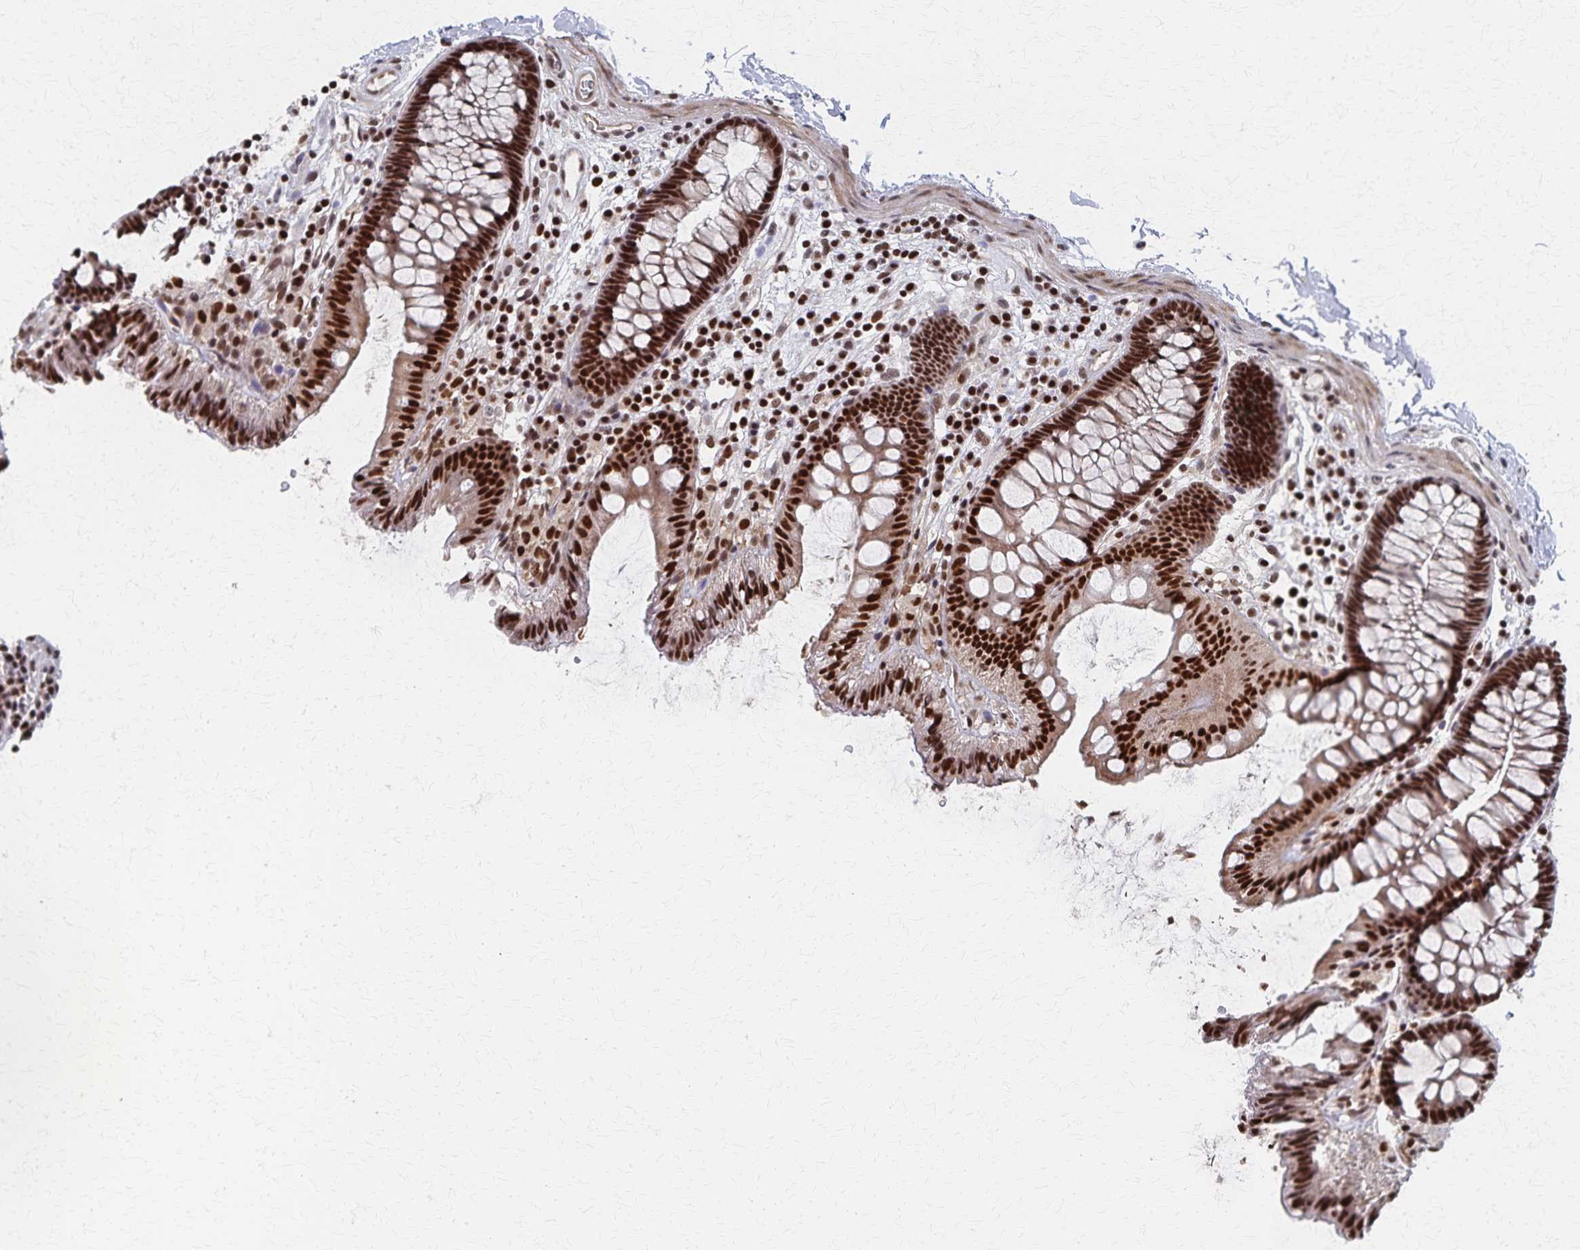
{"staining": {"intensity": "moderate", "quantity": ">75%", "location": "nuclear"}, "tissue": "colon", "cell_type": "Endothelial cells", "image_type": "normal", "snomed": [{"axis": "morphology", "description": "Normal tissue, NOS"}, {"axis": "topography", "description": "Colon"}], "caption": "Immunohistochemistry (IHC) histopathology image of unremarkable colon: human colon stained using IHC shows medium levels of moderate protein expression localized specifically in the nuclear of endothelial cells, appearing as a nuclear brown color.", "gene": "GTF2B", "patient": {"sex": "male", "age": 84}}